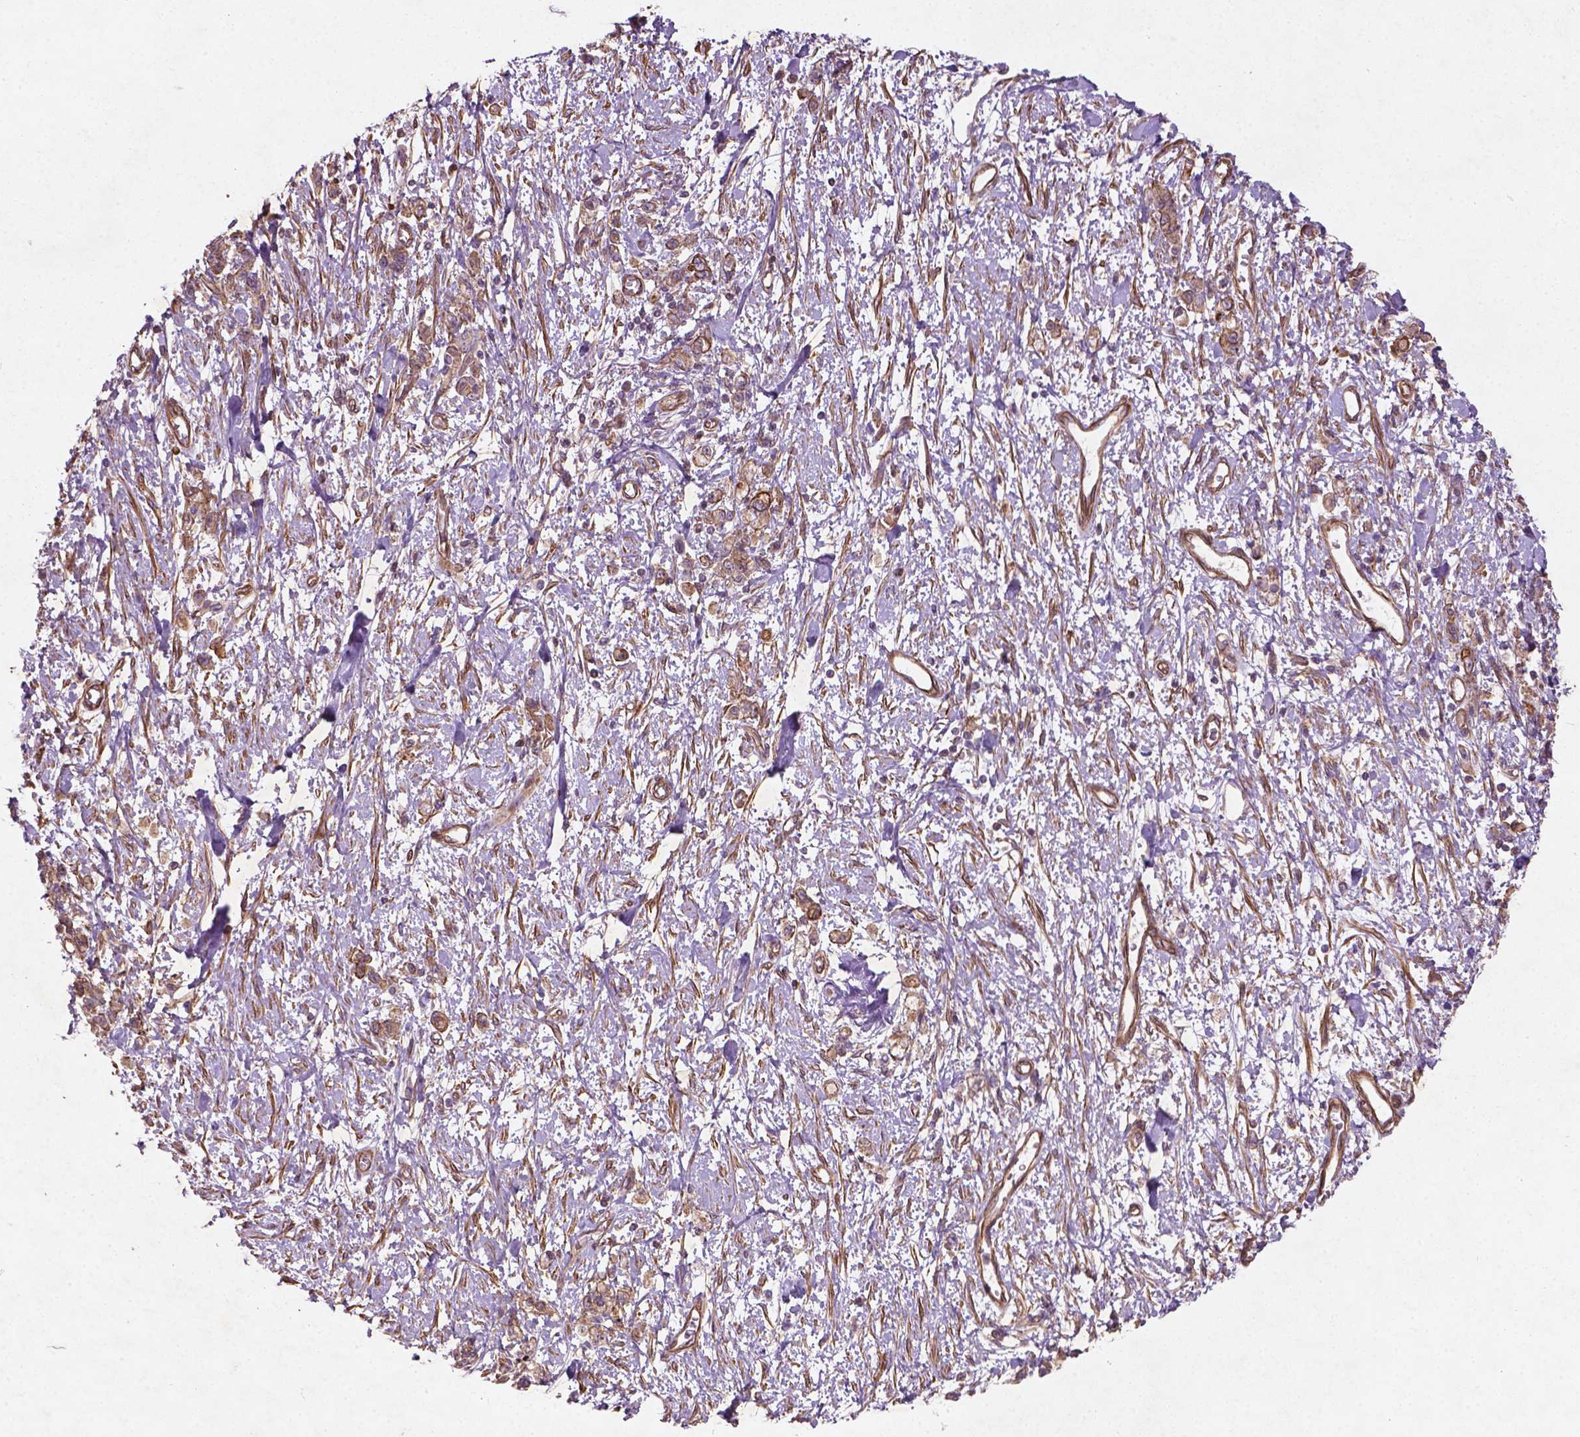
{"staining": {"intensity": "weak", "quantity": ">75%", "location": "cytoplasmic/membranous"}, "tissue": "stomach cancer", "cell_type": "Tumor cells", "image_type": "cancer", "snomed": [{"axis": "morphology", "description": "Adenocarcinoma, NOS"}, {"axis": "topography", "description": "Stomach"}], "caption": "Stomach cancer (adenocarcinoma) stained with a brown dye demonstrates weak cytoplasmic/membranous positive expression in approximately >75% of tumor cells.", "gene": "TCHP", "patient": {"sex": "male", "age": 77}}